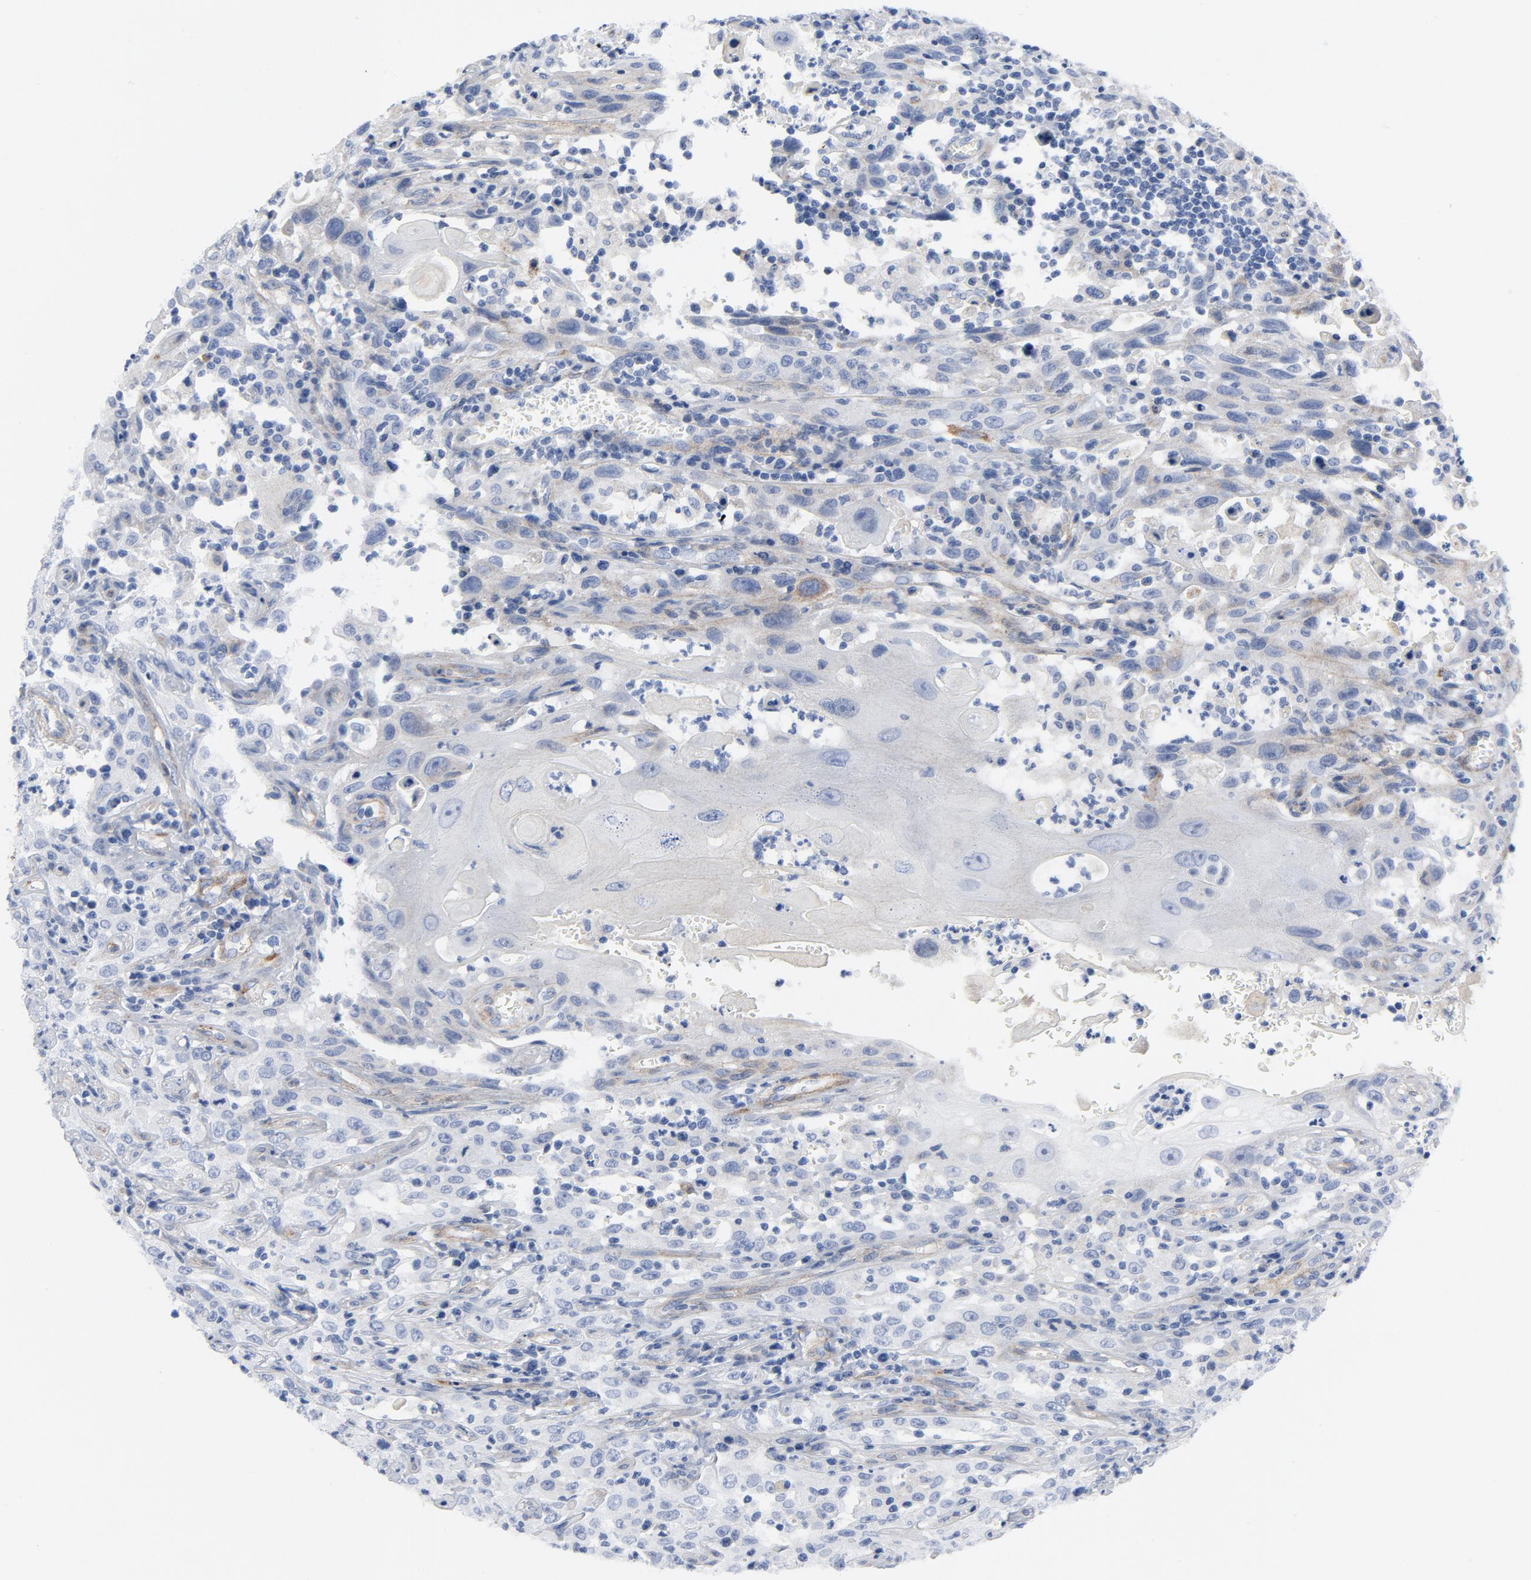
{"staining": {"intensity": "negative", "quantity": "none", "location": "none"}, "tissue": "head and neck cancer", "cell_type": "Tumor cells", "image_type": "cancer", "snomed": [{"axis": "morphology", "description": "Squamous cell carcinoma, NOS"}, {"axis": "topography", "description": "Oral tissue"}, {"axis": "topography", "description": "Head-Neck"}], "caption": "This is a image of immunohistochemistry staining of head and neck squamous cell carcinoma, which shows no positivity in tumor cells. (Immunohistochemistry, brightfield microscopy, high magnification).", "gene": "LAMC1", "patient": {"sex": "female", "age": 76}}